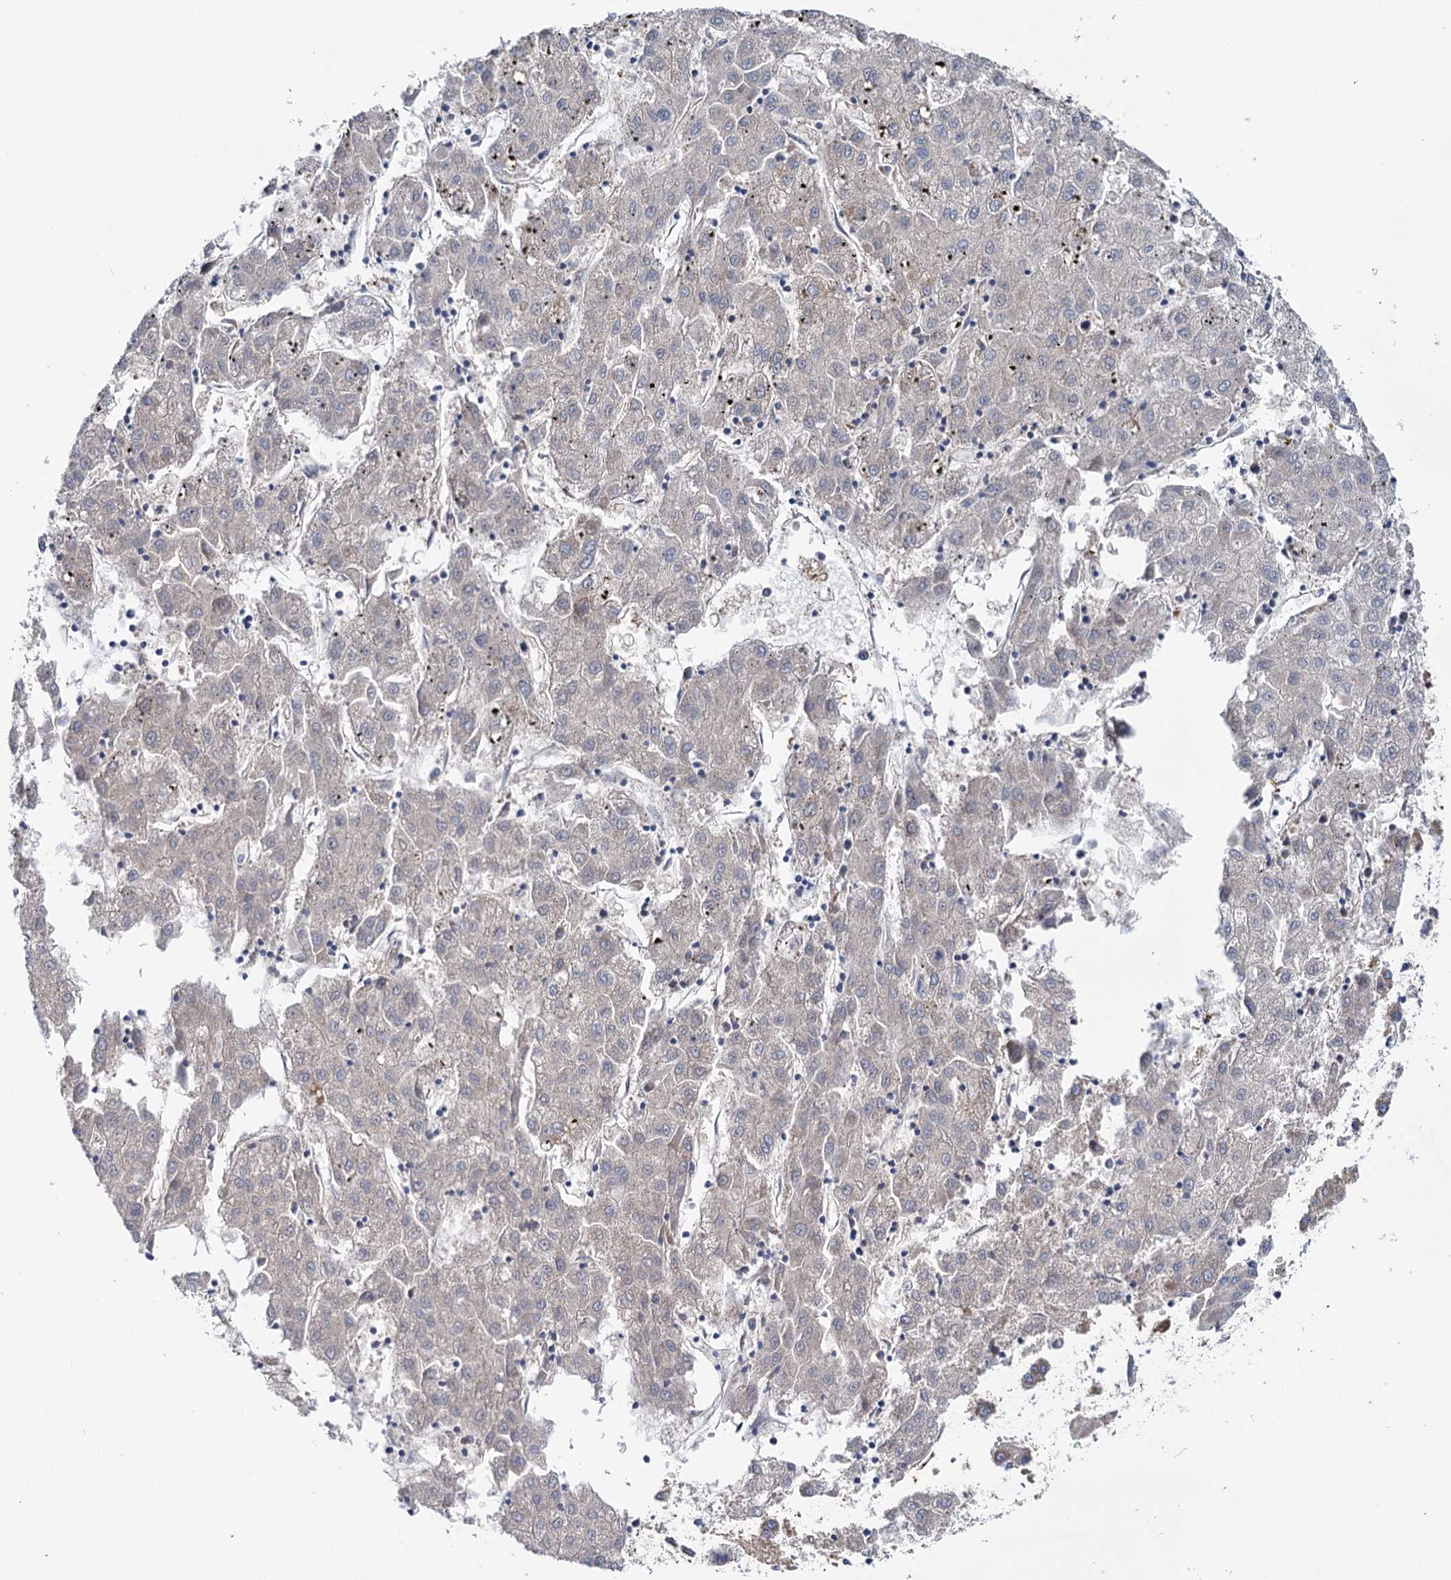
{"staining": {"intensity": "weak", "quantity": "<25%", "location": "cytoplasmic/membranous"}, "tissue": "liver cancer", "cell_type": "Tumor cells", "image_type": "cancer", "snomed": [{"axis": "morphology", "description": "Carcinoma, Hepatocellular, NOS"}, {"axis": "topography", "description": "Liver"}], "caption": "Immunohistochemistry (IHC) of liver cancer exhibits no staining in tumor cells. (Brightfield microscopy of DAB immunohistochemistry at high magnification).", "gene": "SUCLA2", "patient": {"sex": "male", "age": 72}}